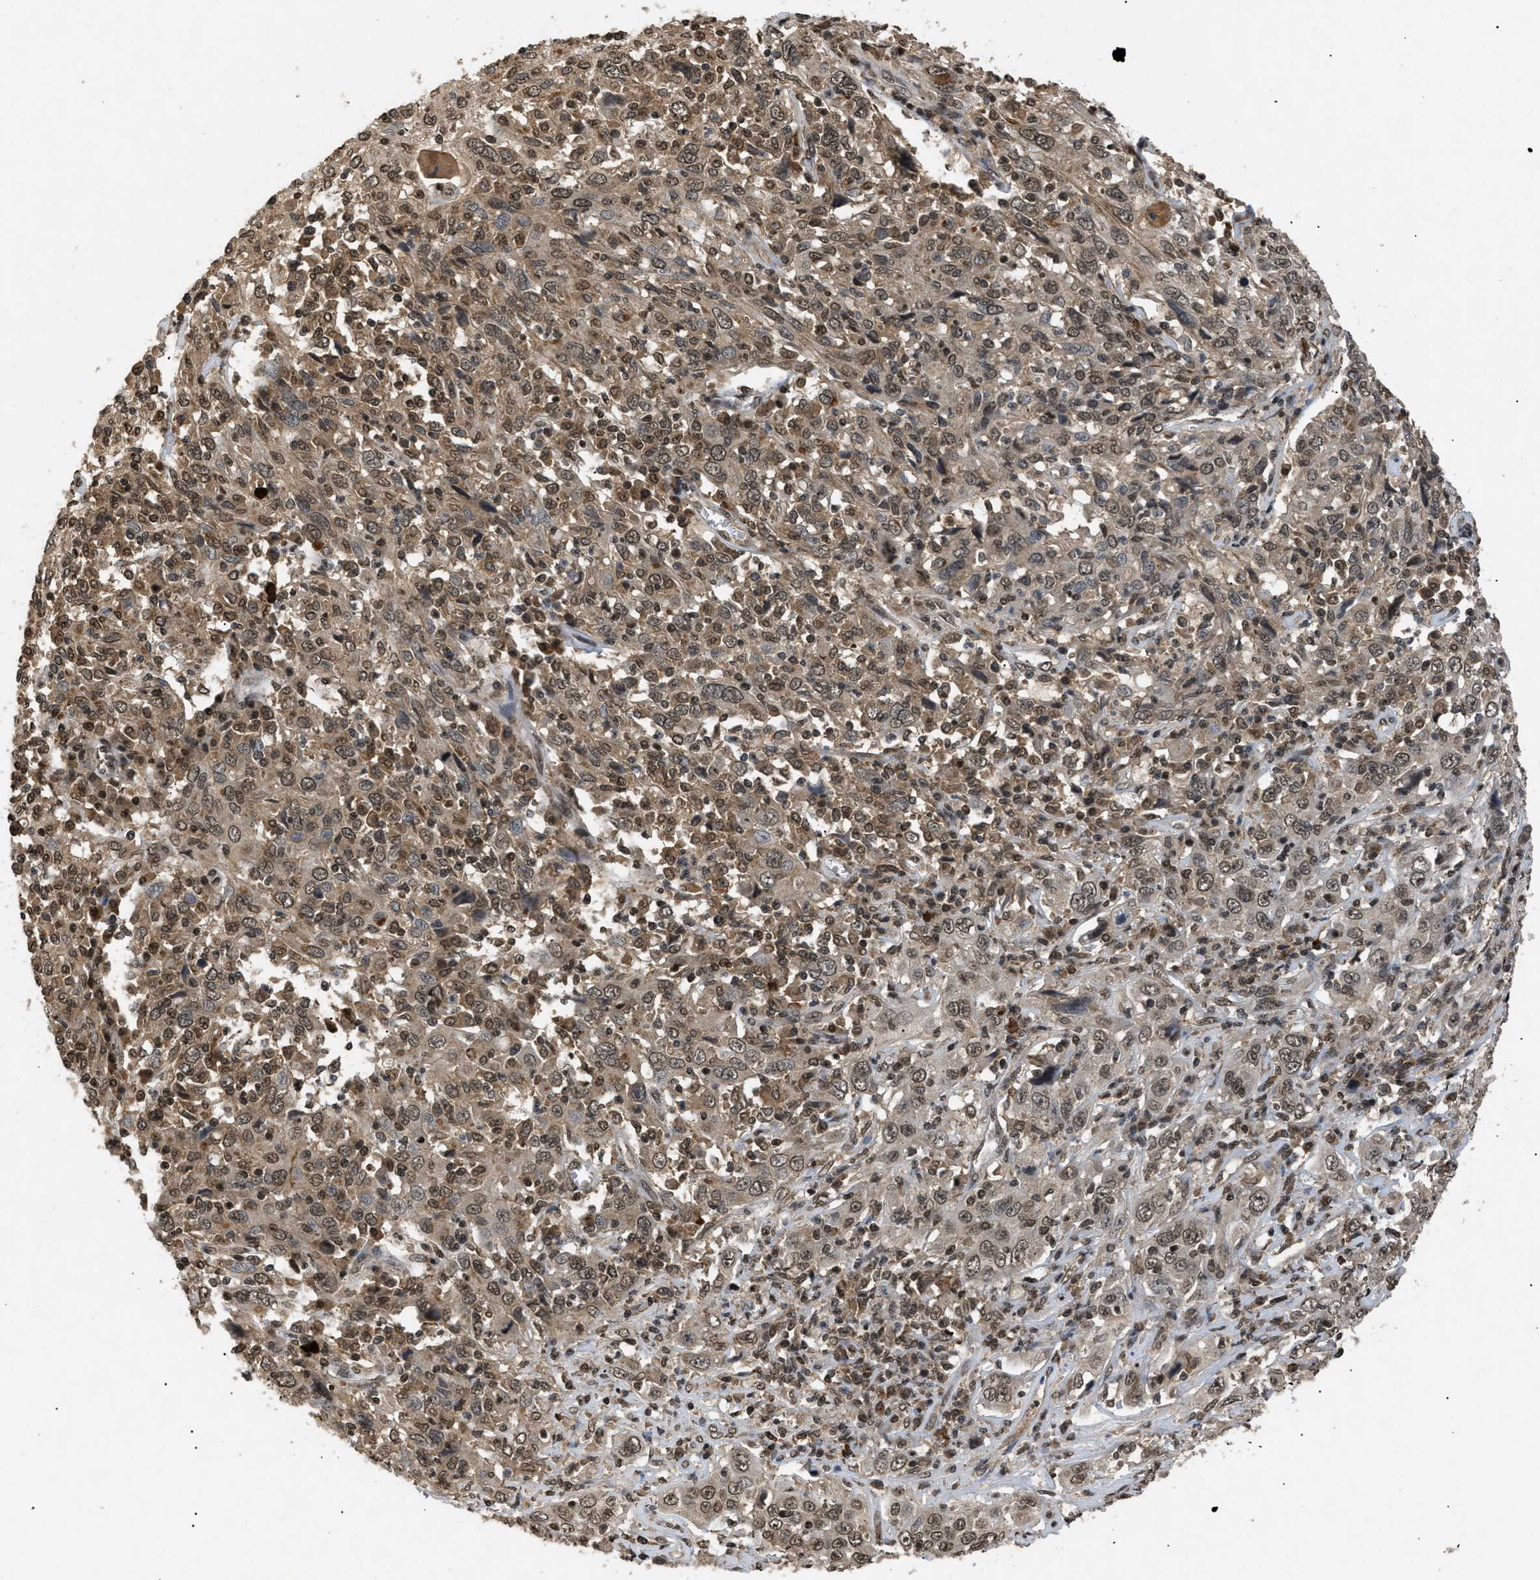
{"staining": {"intensity": "moderate", "quantity": ">75%", "location": "nuclear"}, "tissue": "cervical cancer", "cell_type": "Tumor cells", "image_type": "cancer", "snomed": [{"axis": "morphology", "description": "Squamous cell carcinoma, NOS"}, {"axis": "topography", "description": "Cervix"}], "caption": "This is a photomicrograph of immunohistochemistry staining of cervical cancer, which shows moderate positivity in the nuclear of tumor cells.", "gene": "RBM5", "patient": {"sex": "female", "age": 46}}